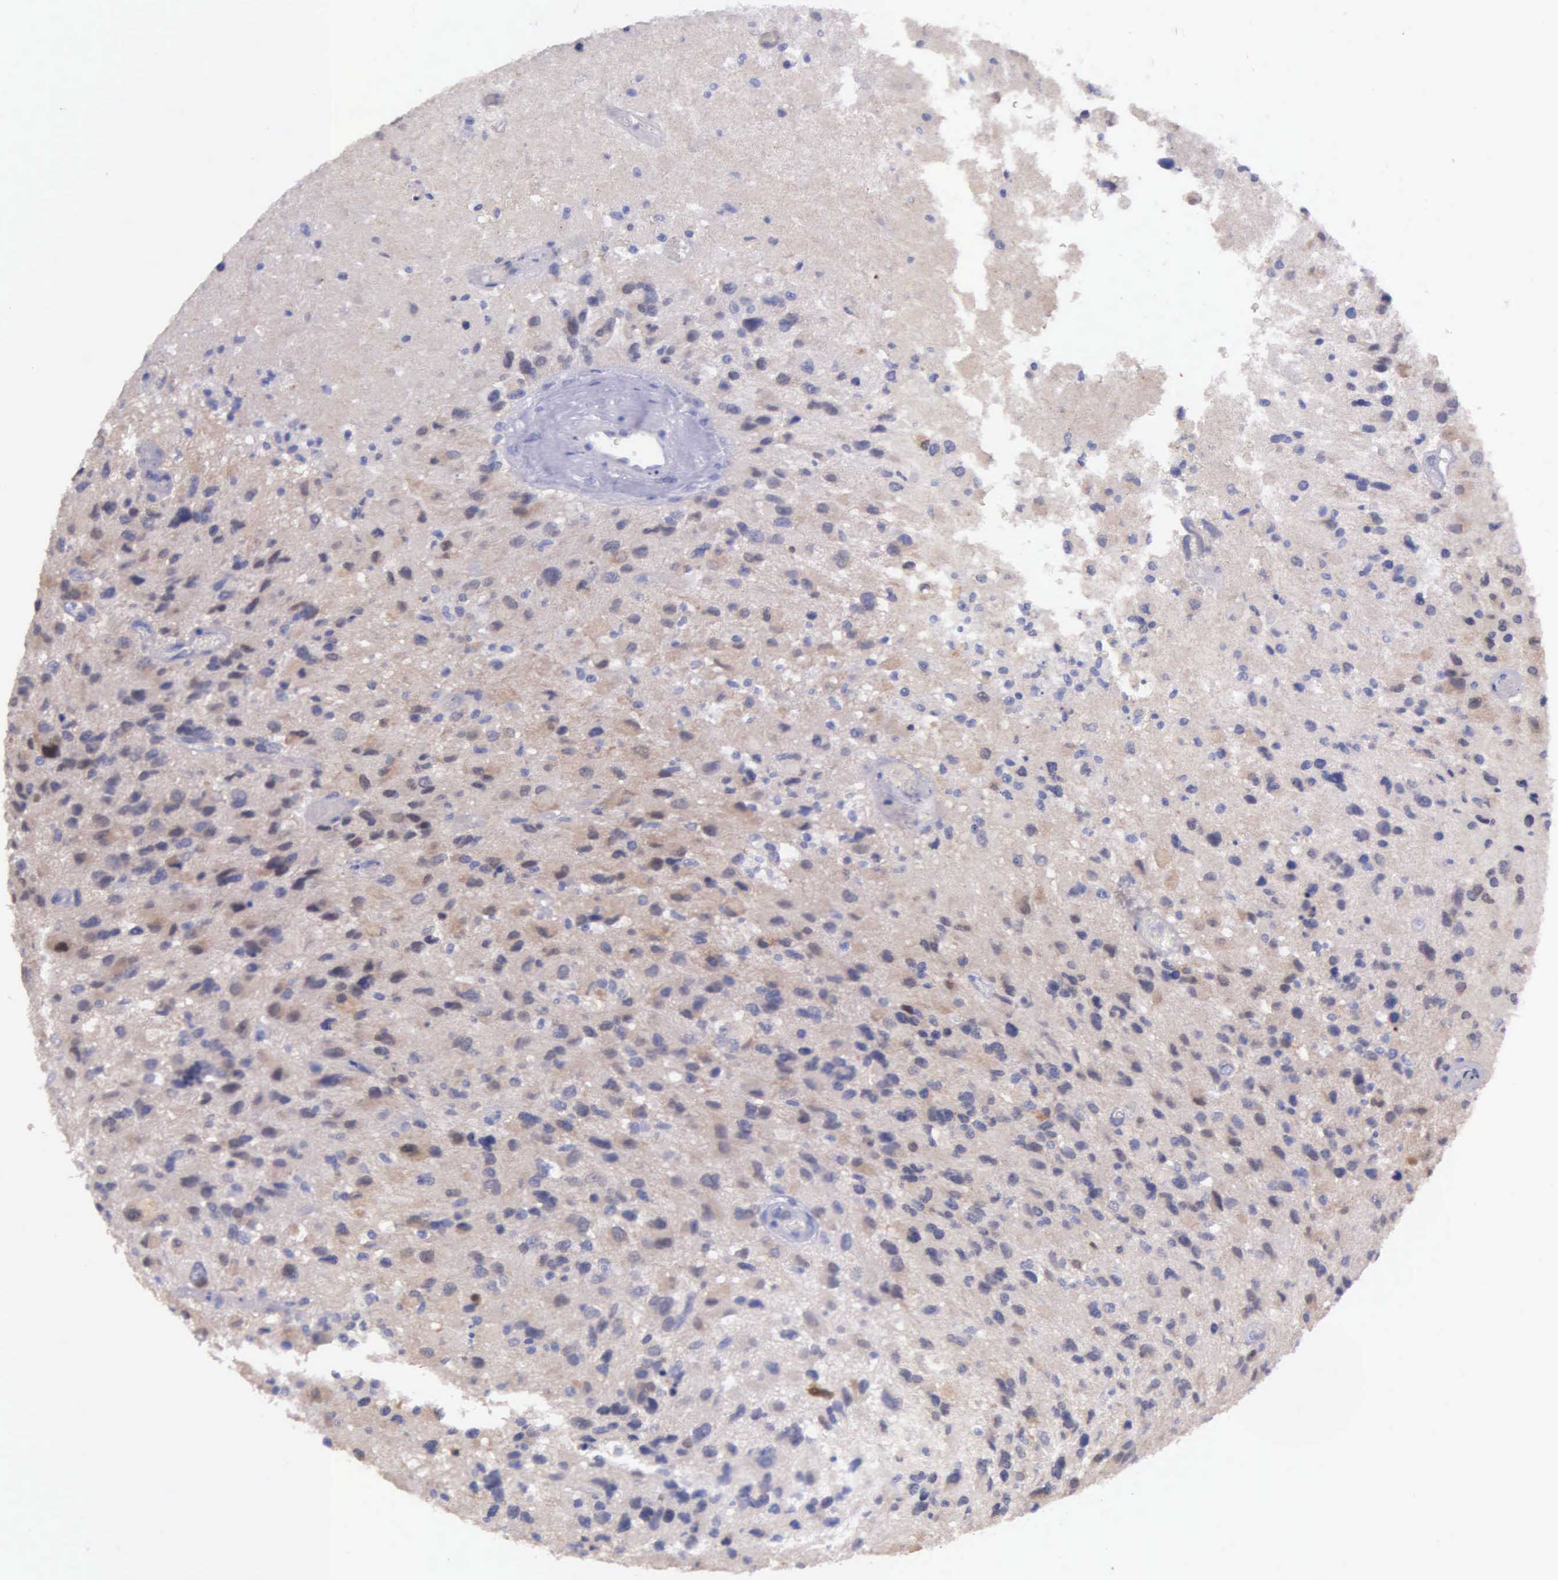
{"staining": {"intensity": "weak", "quantity": "<25%", "location": "cytoplasmic/membranous"}, "tissue": "glioma", "cell_type": "Tumor cells", "image_type": "cancer", "snomed": [{"axis": "morphology", "description": "Glioma, malignant, High grade"}, {"axis": "topography", "description": "Brain"}], "caption": "Malignant glioma (high-grade) was stained to show a protein in brown. There is no significant expression in tumor cells.", "gene": "GSTT2", "patient": {"sex": "male", "age": 69}}